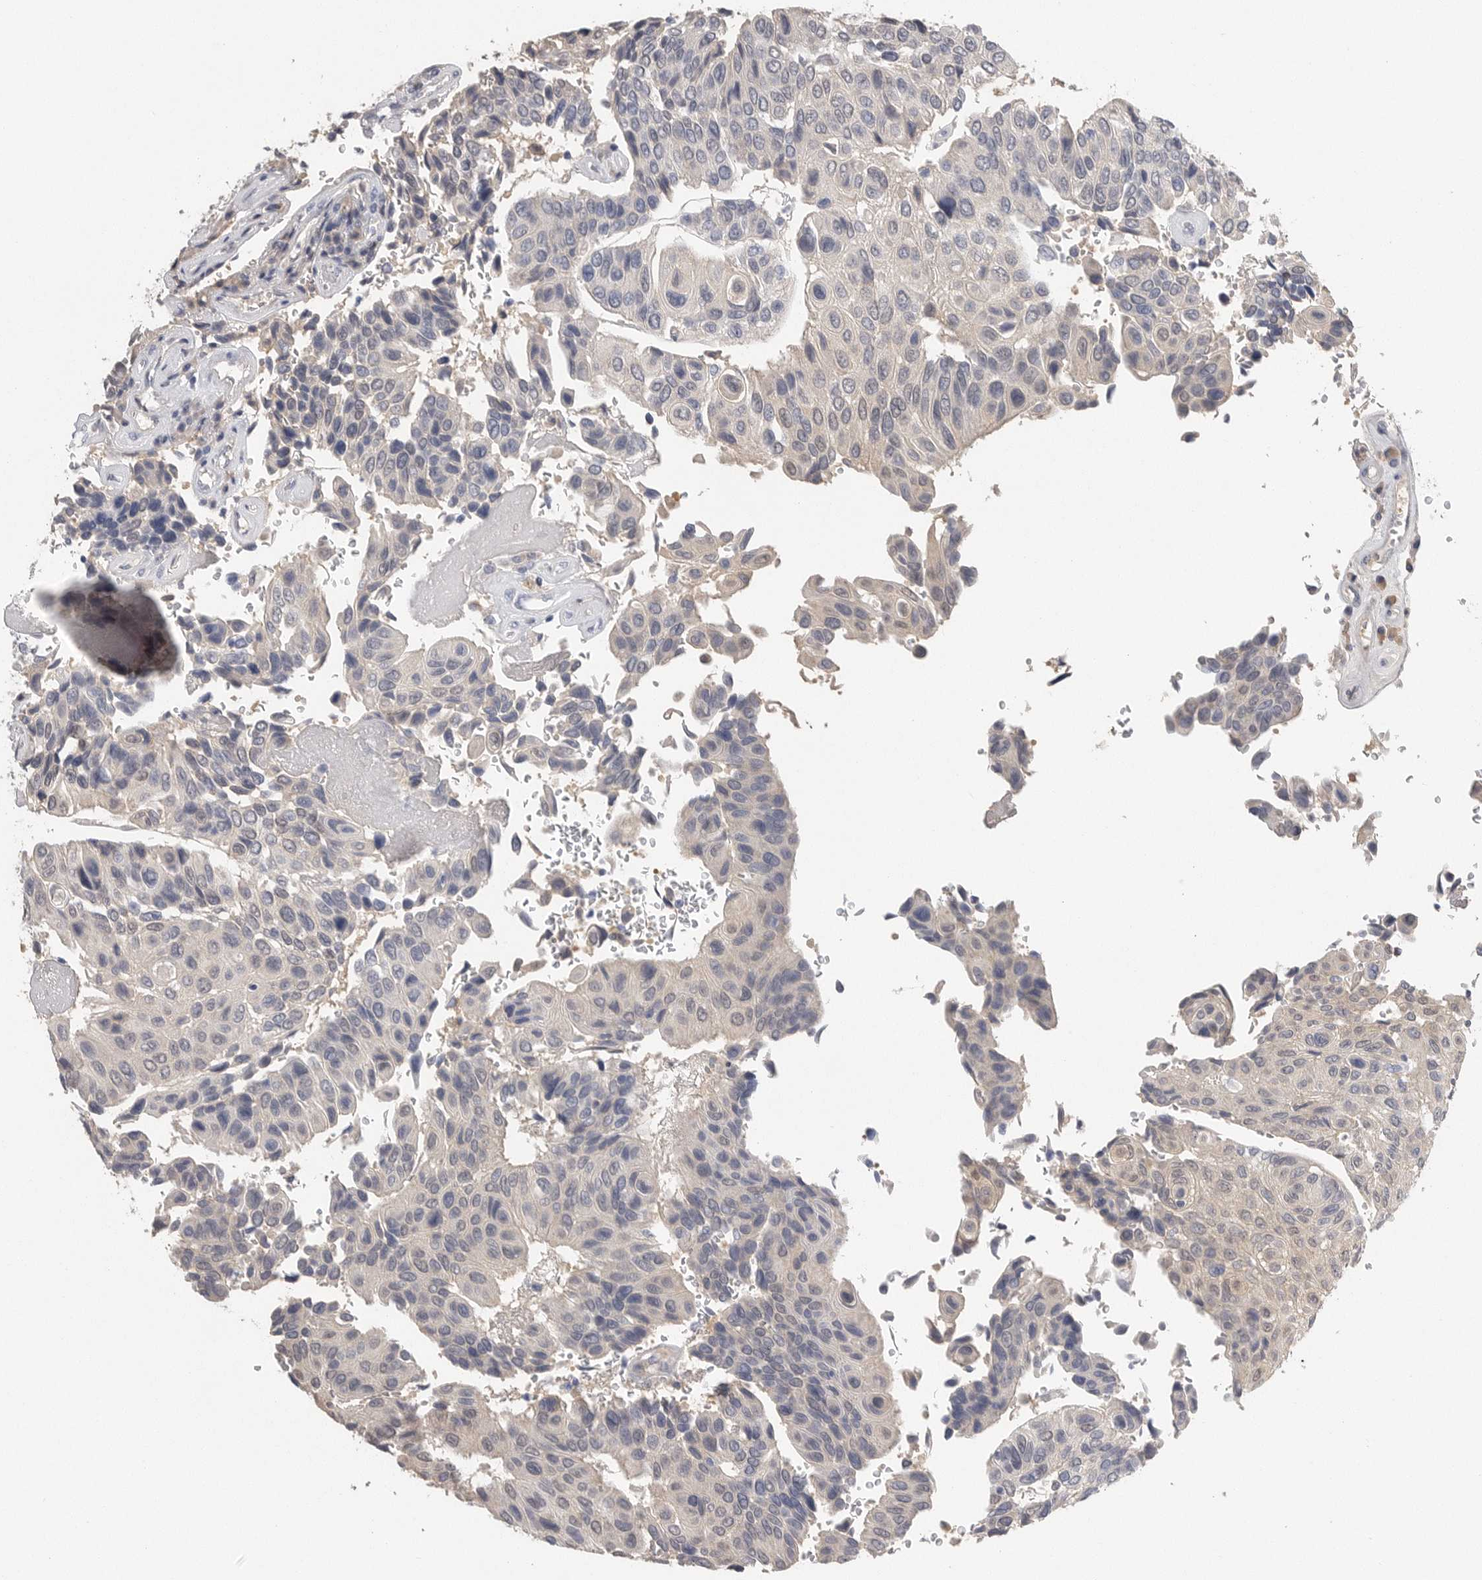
{"staining": {"intensity": "negative", "quantity": "none", "location": "none"}, "tissue": "urothelial cancer", "cell_type": "Tumor cells", "image_type": "cancer", "snomed": [{"axis": "morphology", "description": "Urothelial carcinoma, High grade"}, {"axis": "topography", "description": "Urinary bladder"}], "caption": "The immunohistochemistry micrograph has no significant positivity in tumor cells of high-grade urothelial carcinoma tissue.", "gene": "FABP6", "patient": {"sex": "male", "age": 66}}